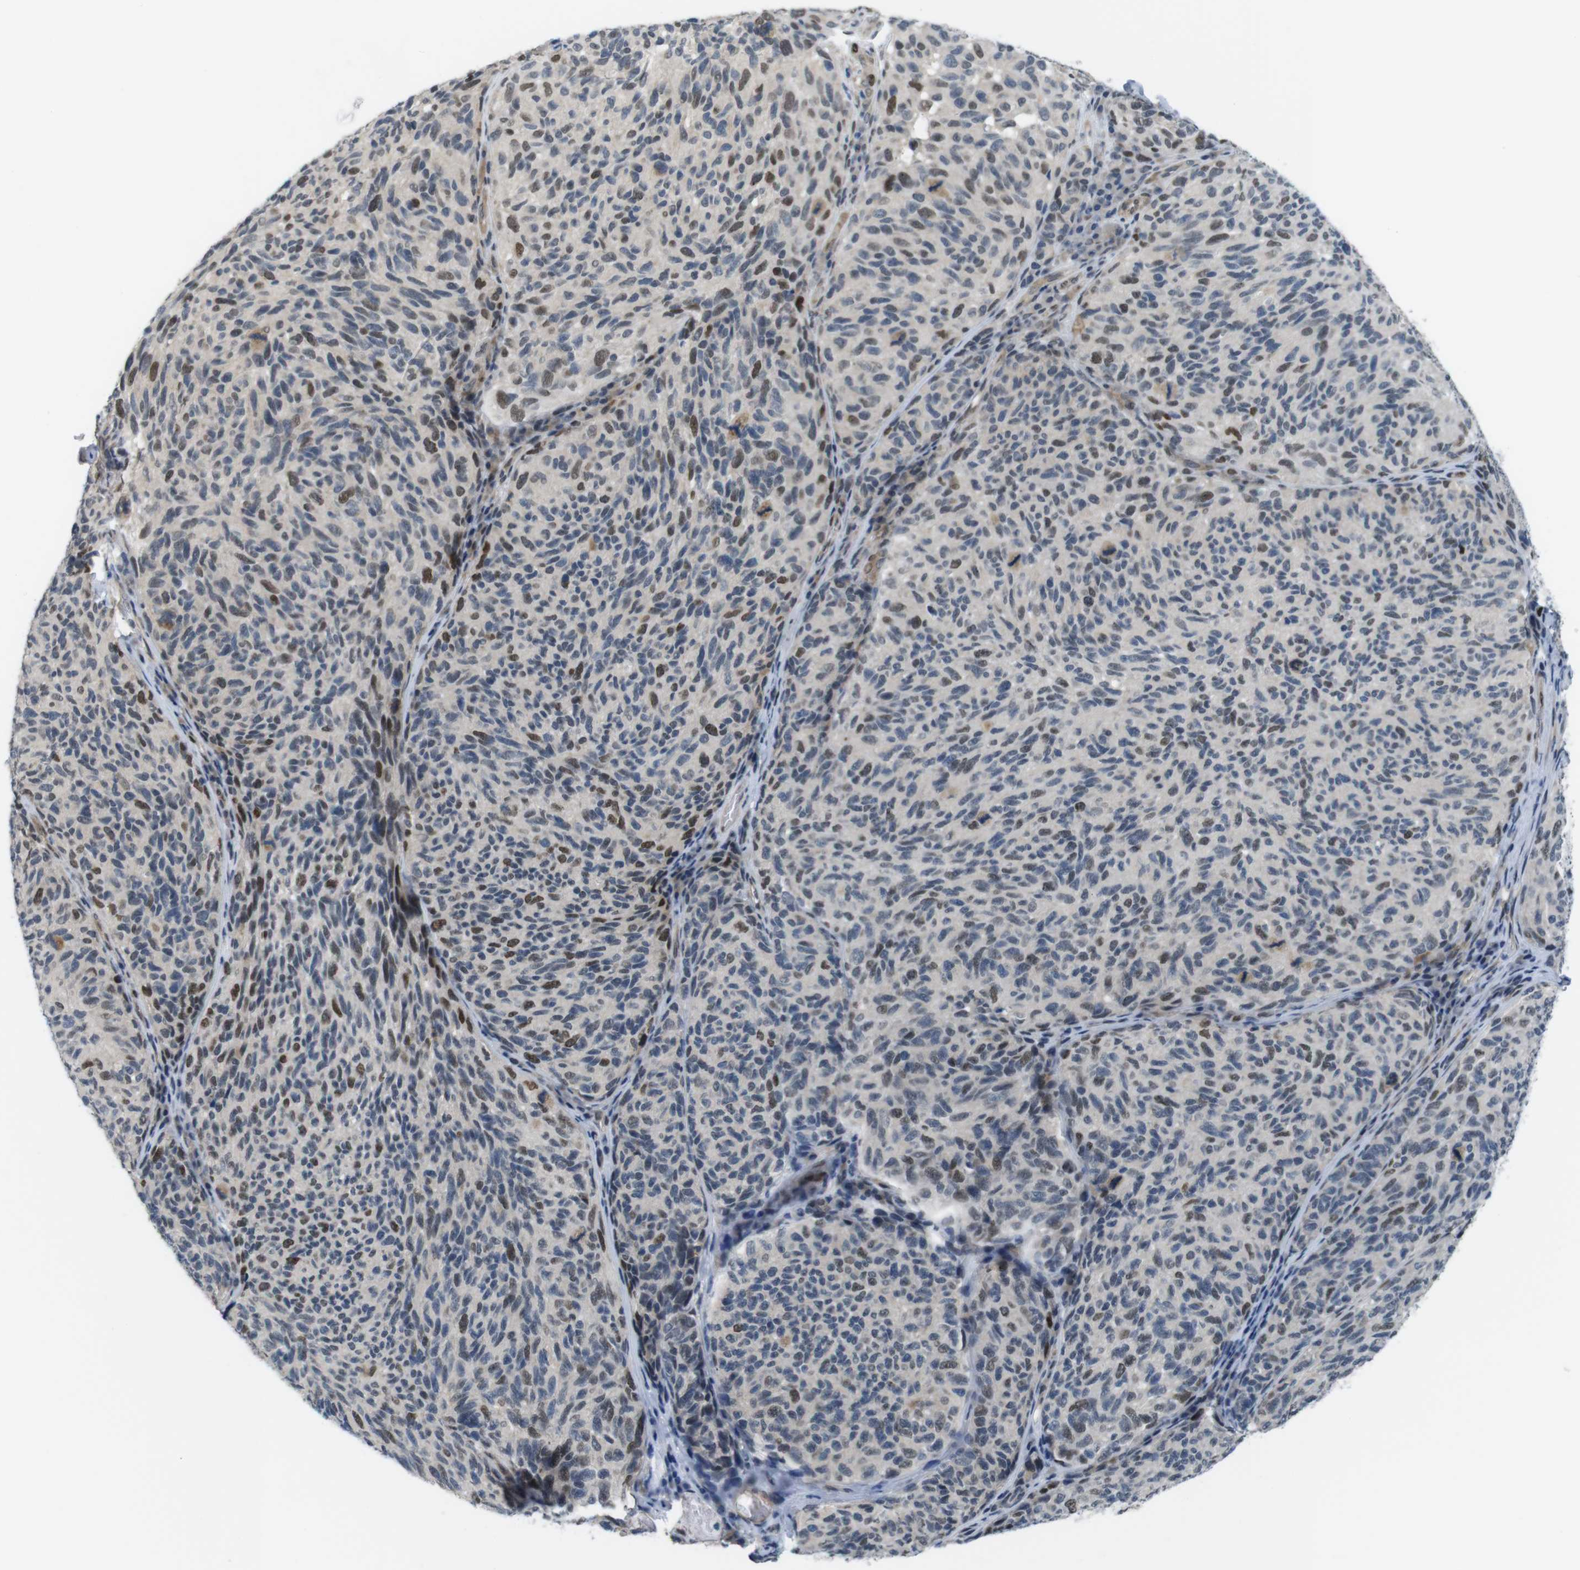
{"staining": {"intensity": "moderate", "quantity": "25%-75%", "location": "nuclear"}, "tissue": "melanoma", "cell_type": "Tumor cells", "image_type": "cancer", "snomed": [{"axis": "morphology", "description": "Malignant melanoma, NOS"}, {"axis": "topography", "description": "Skin"}], "caption": "DAB (3,3'-diaminobenzidine) immunohistochemical staining of human melanoma shows moderate nuclear protein staining in approximately 25%-75% of tumor cells.", "gene": "SMCO2", "patient": {"sex": "female", "age": 73}}